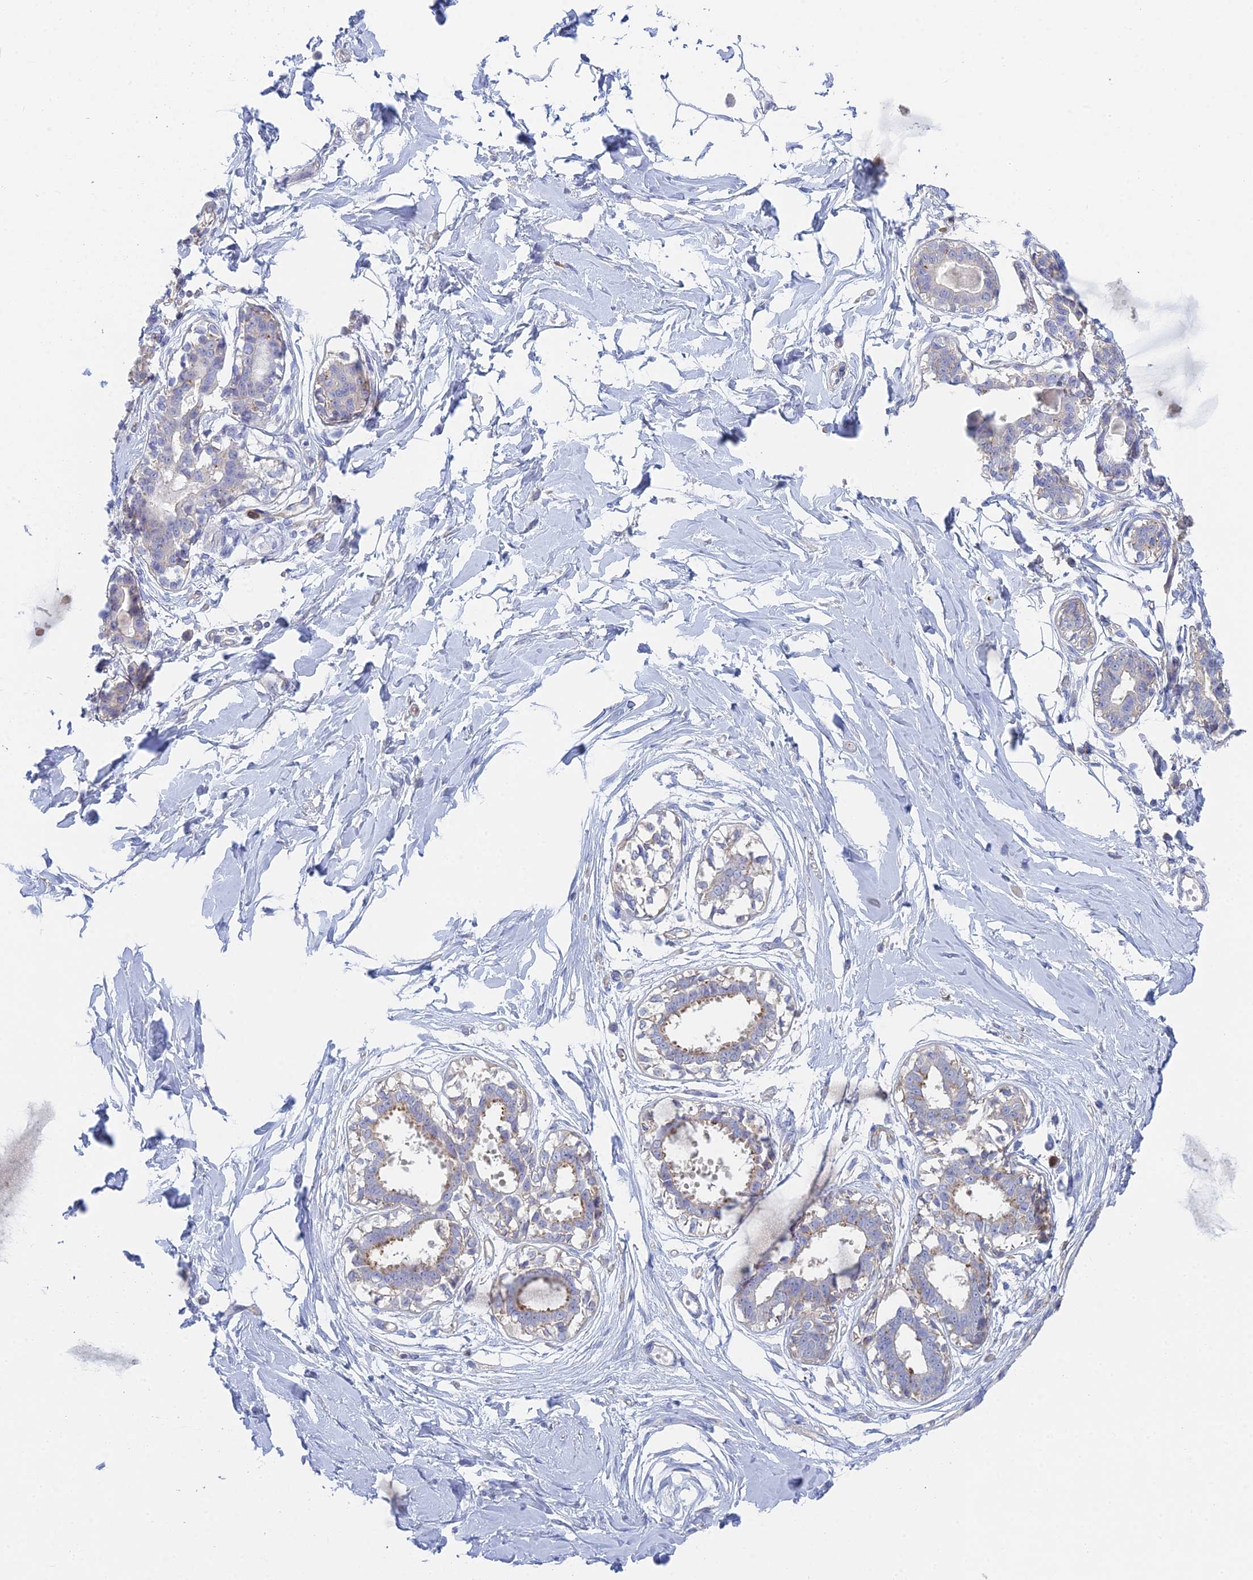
{"staining": {"intensity": "negative", "quantity": "none", "location": "none"}, "tissue": "breast", "cell_type": "Adipocytes", "image_type": "normal", "snomed": [{"axis": "morphology", "description": "Normal tissue, NOS"}, {"axis": "topography", "description": "Breast"}], "caption": "Immunohistochemistry (IHC) histopathology image of benign human breast stained for a protein (brown), which exhibits no positivity in adipocytes.", "gene": "STRN4", "patient": {"sex": "female", "age": 45}}